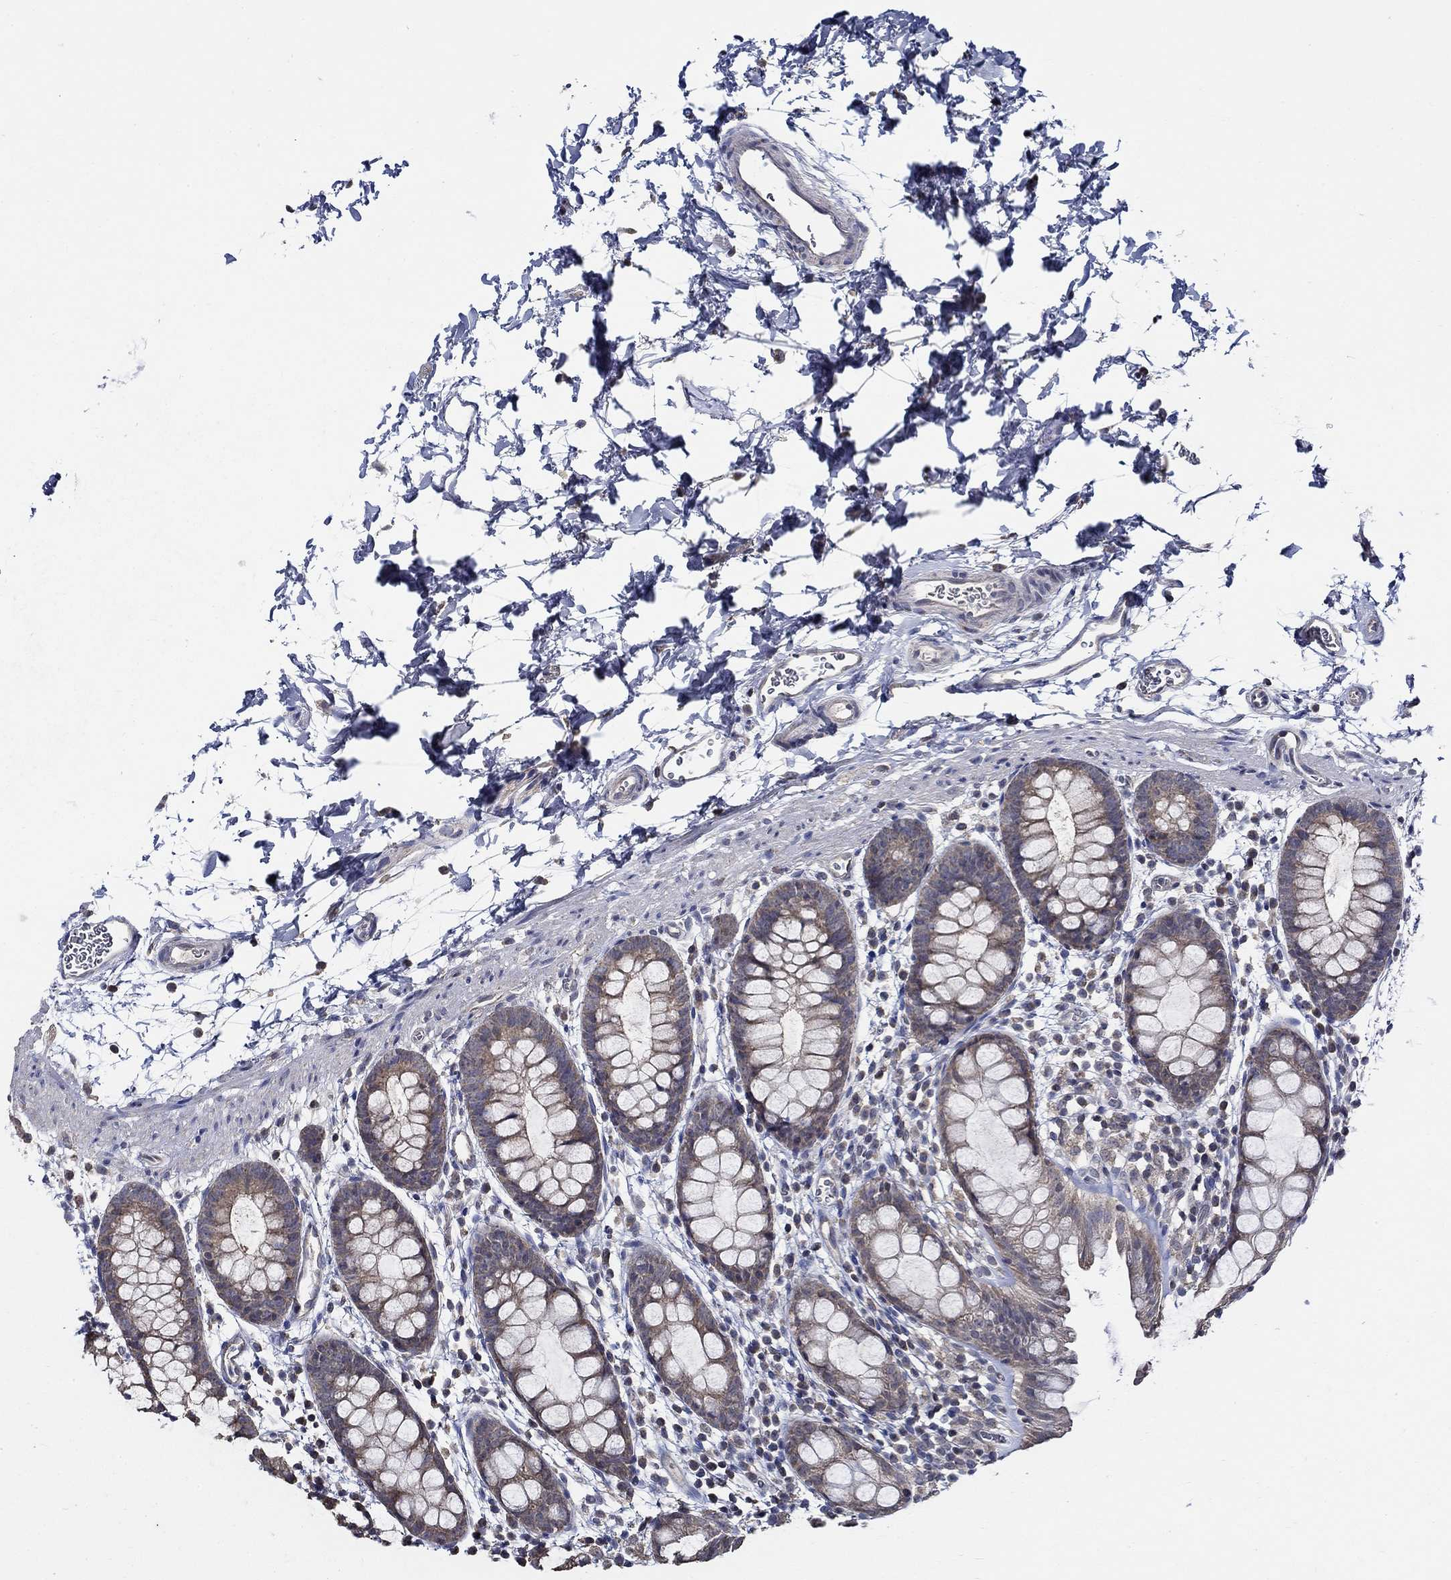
{"staining": {"intensity": "moderate", "quantity": "<25%", "location": "cytoplasmic/membranous"}, "tissue": "rectum", "cell_type": "Glandular cells", "image_type": "normal", "snomed": [{"axis": "morphology", "description": "Normal tissue, NOS"}, {"axis": "topography", "description": "Rectum"}], "caption": "DAB immunohistochemical staining of normal human rectum shows moderate cytoplasmic/membranous protein positivity in about <25% of glandular cells.", "gene": "WDR53", "patient": {"sex": "male", "age": 57}}